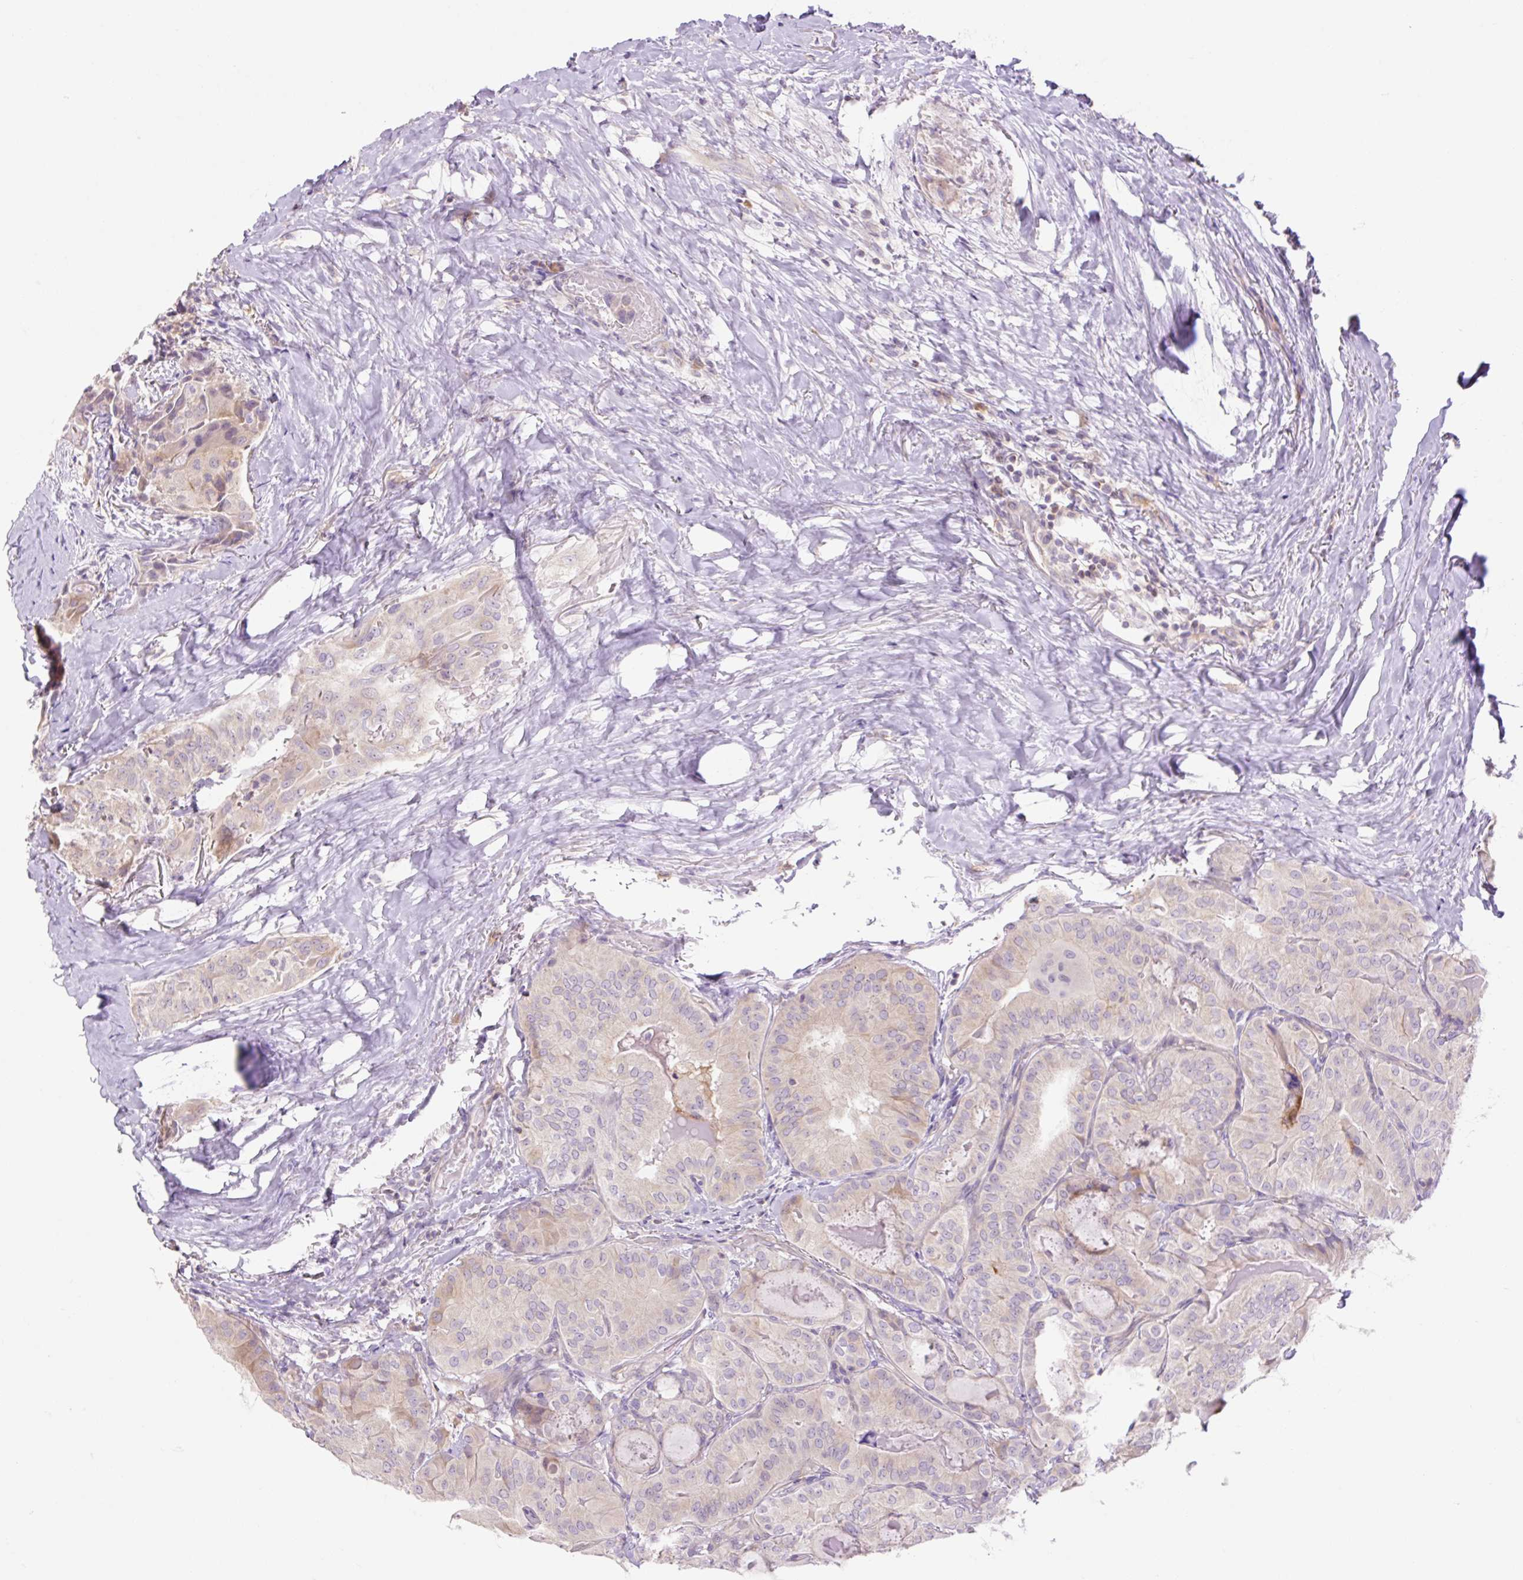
{"staining": {"intensity": "negative", "quantity": "none", "location": "none"}, "tissue": "thyroid cancer", "cell_type": "Tumor cells", "image_type": "cancer", "snomed": [{"axis": "morphology", "description": "Papillary adenocarcinoma, NOS"}, {"axis": "topography", "description": "Thyroid gland"}], "caption": "Immunohistochemistry photomicrograph of thyroid cancer stained for a protein (brown), which demonstrates no expression in tumor cells. (DAB (3,3'-diaminobenzidine) immunohistochemistry visualized using brightfield microscopy, high magnification).", "gene": "GRID2", "patient": {"sex": "female", "age": 68}}